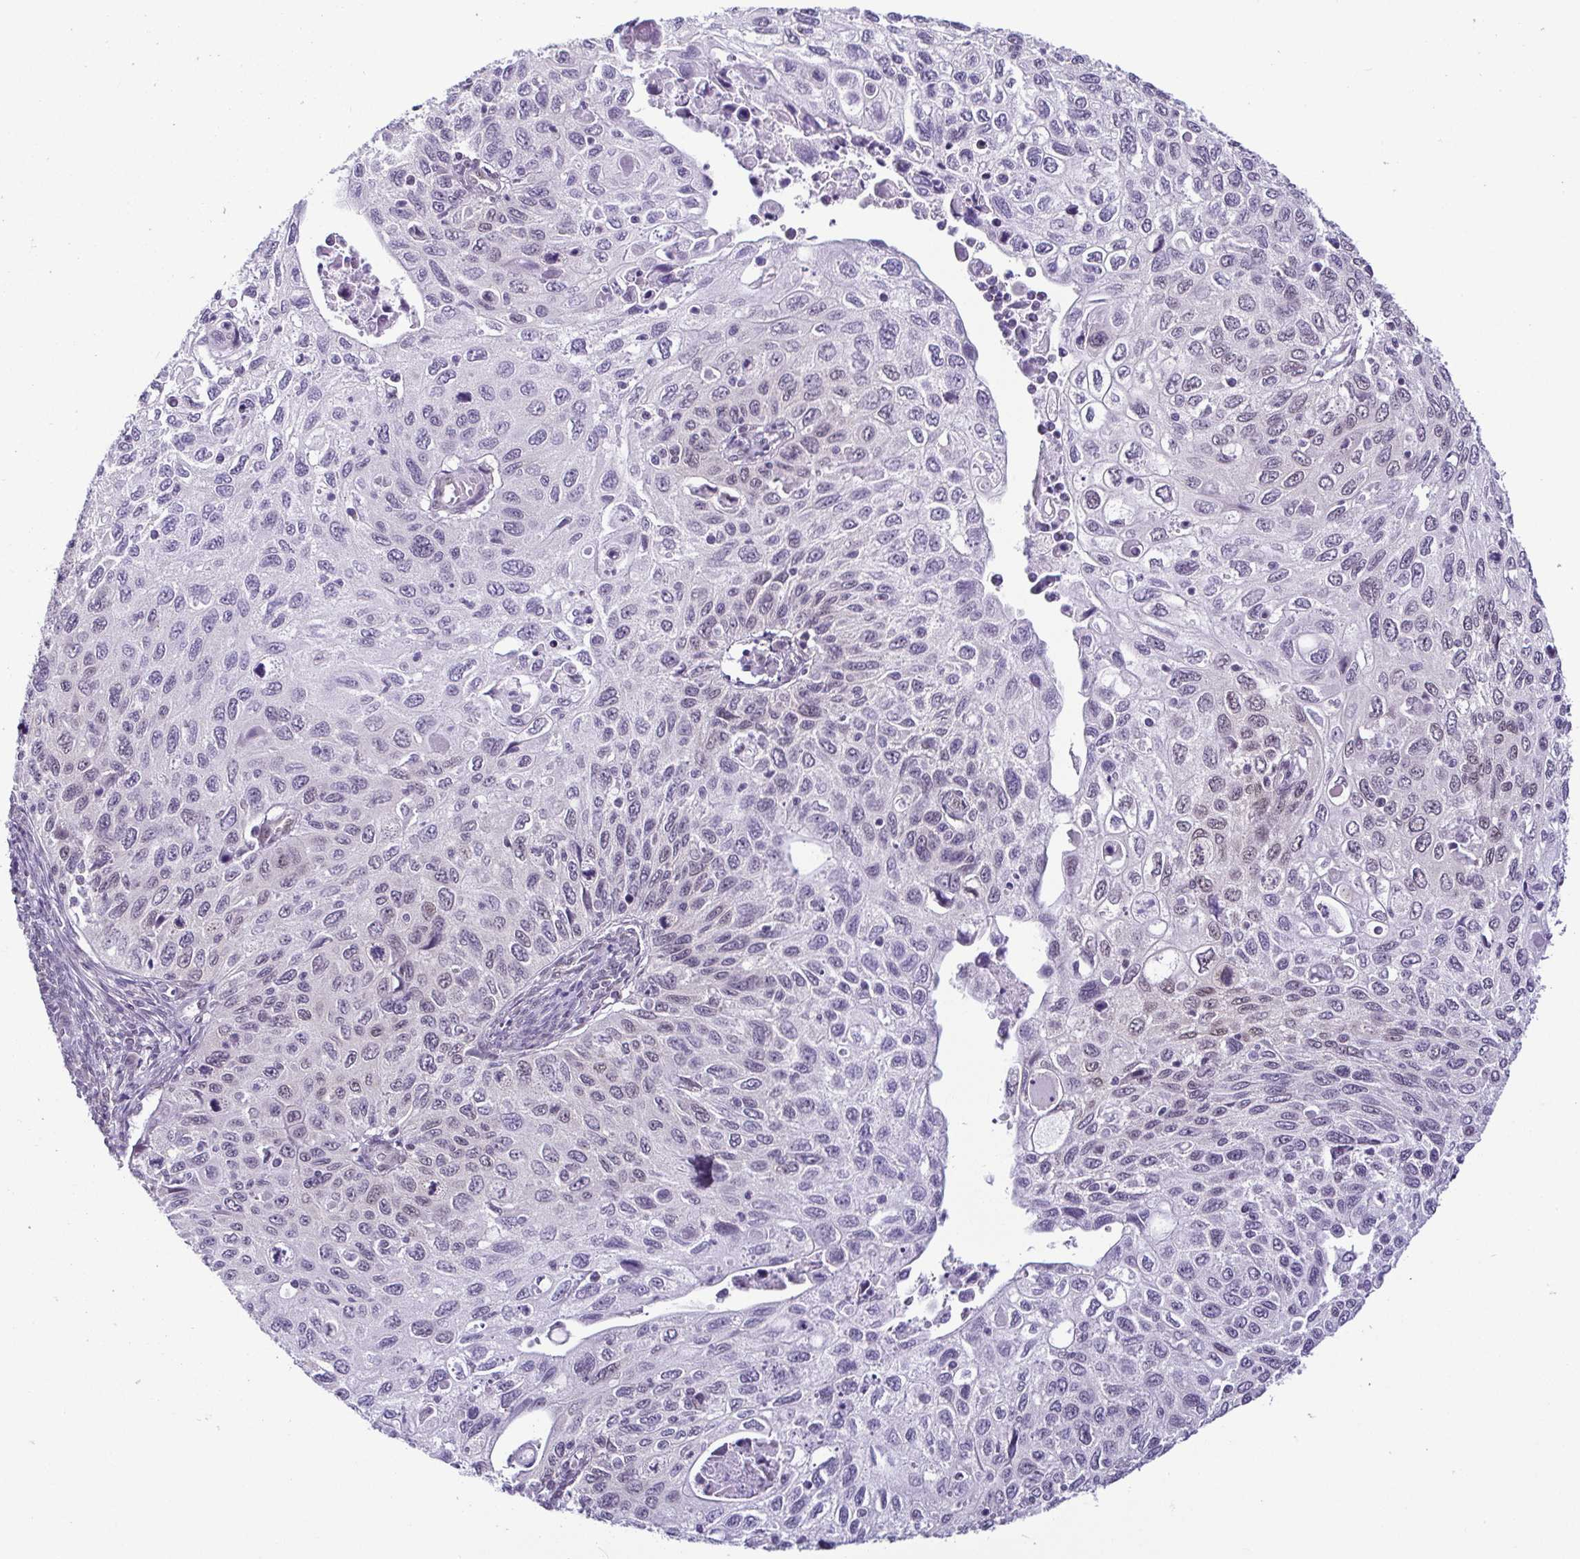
{"staining": {"intensity": "negative", "quantity": "none", "location": "none"}, "tissue": "cervical cancer", "cell_type": "Tumor cells", "image_type": "cancer", "snomed": [{"axis": "morphology", "description": "Squamous cell carcinoma, NOS"}, {"axis": "topography", "description": "Cervix"}], "caption": "A photomicrograph of human cervical cancer is negative for staining in tumor cells. (DAB immunohistochemistry (IHC), high magnification).", "gene": "RBM3", "patient": {"sex": "female", "age": 70}}